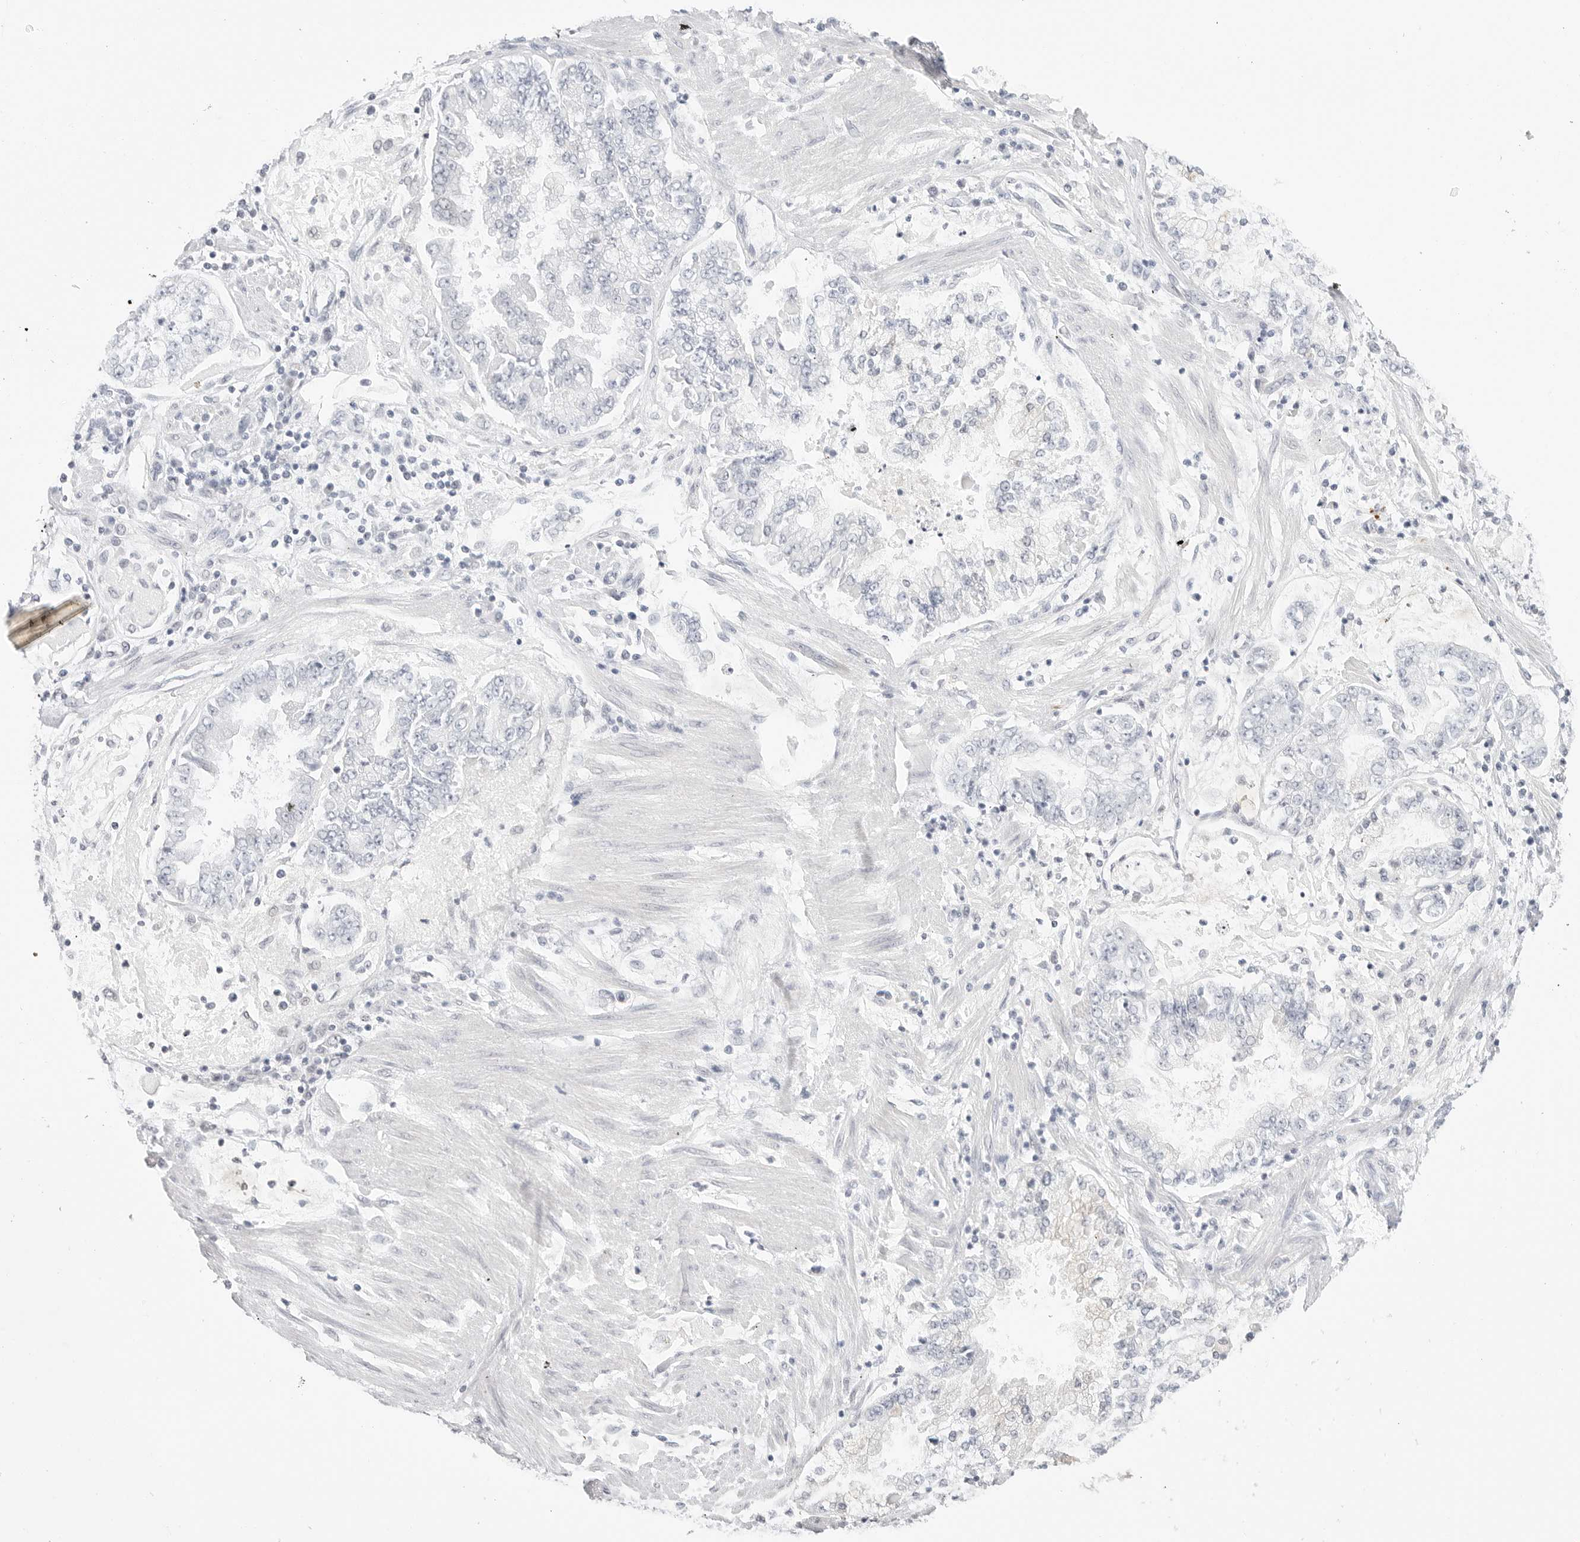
{"staining": {"intensity": "weak", "quantity": "<25%", "location": "cytoplasmic/membranous"}, "tissue": "stomach cancer", "cell_type": "Tumor cells", "image_type": "cancer", "snomed": [{"axis": "morphology", "description": "Adenocarcinoma, NOS"}, {"axis": "topography", "description": "Stomach"}], "caption": "Micrograph shows no significant protein expression in tumor cells of adenocarcinoma (stomach).", "gene": "HMGCS2", "patient": {"sex": "male", "age": 76}}